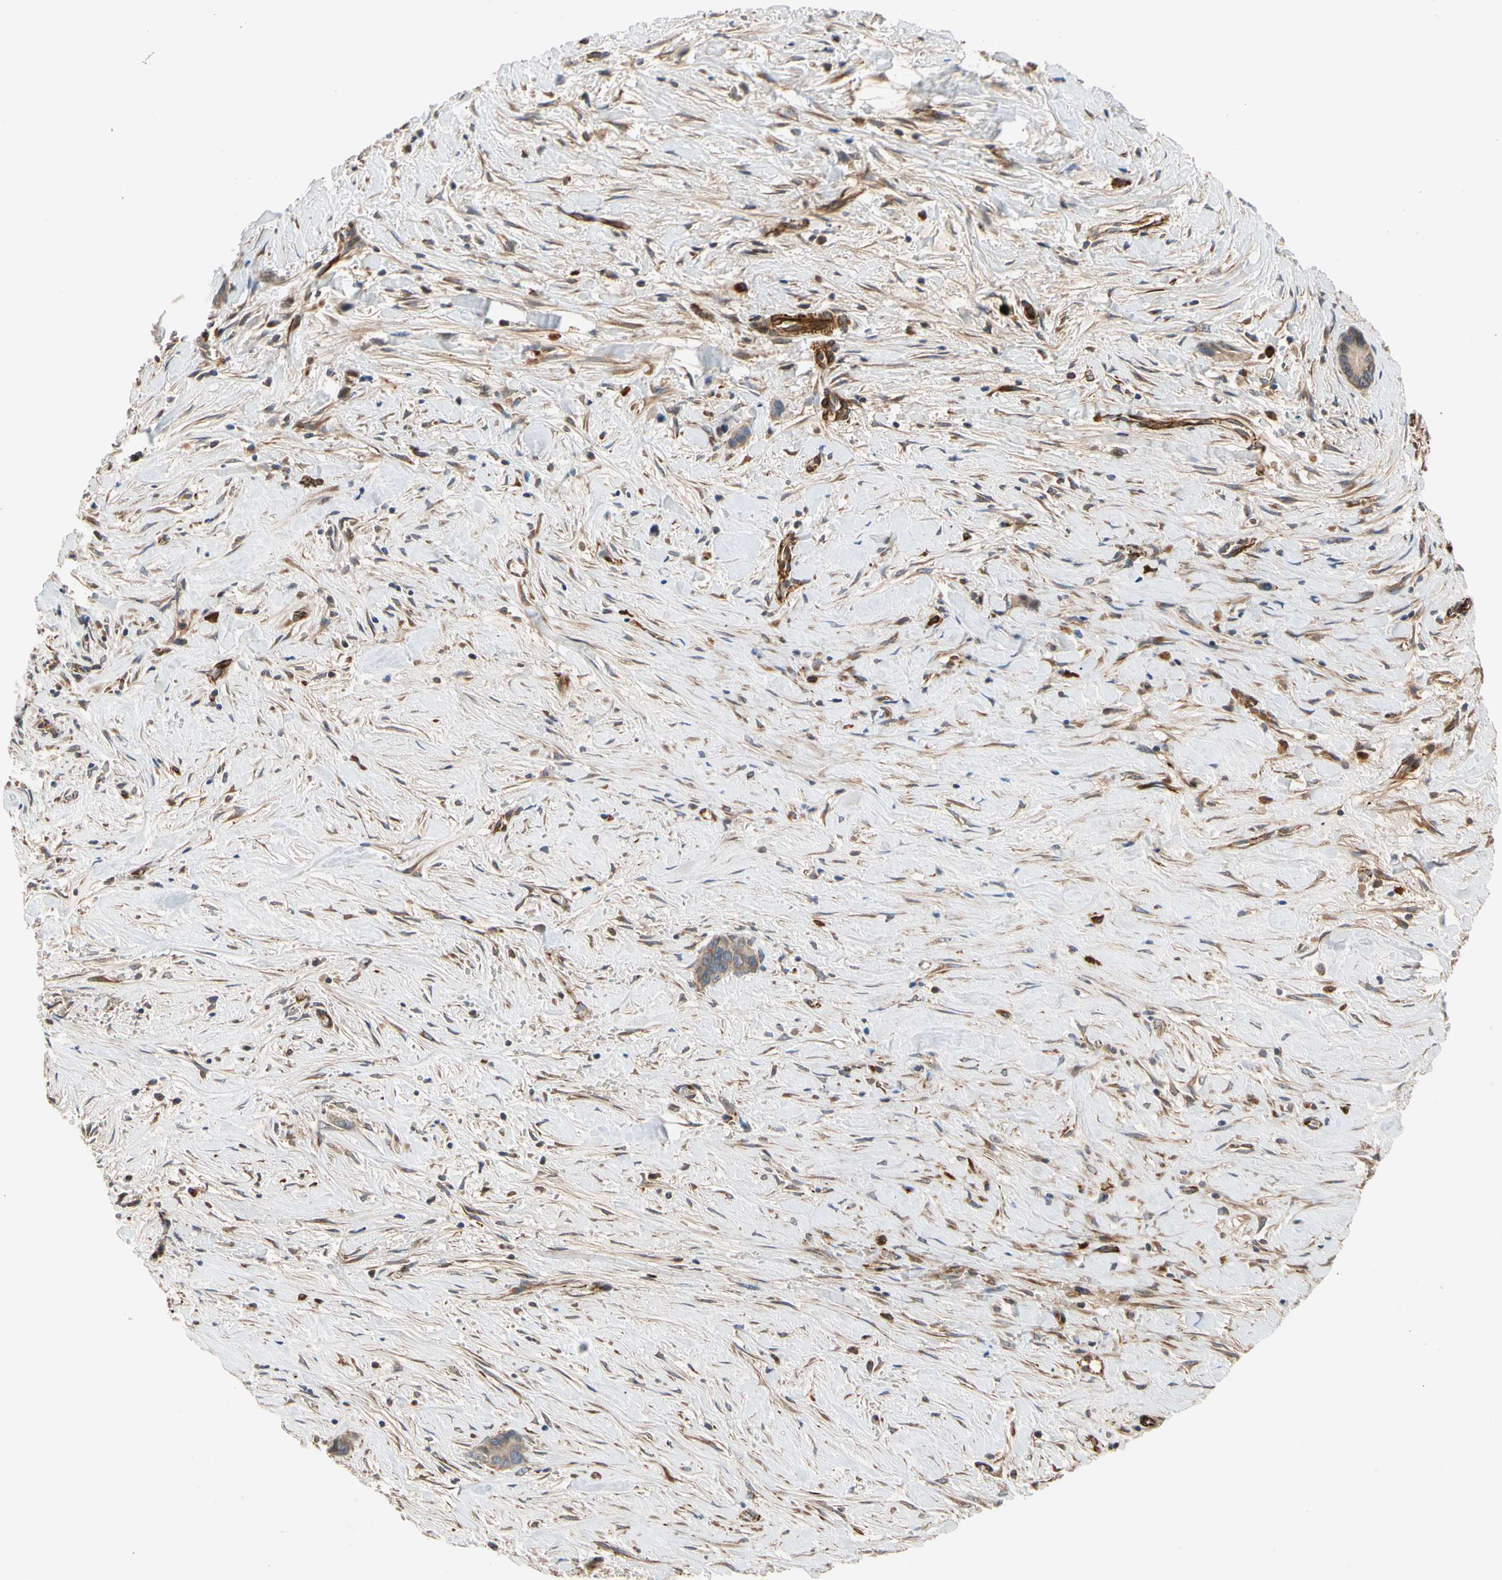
{"staining": {"intensity": "moderate", "quantity": ">75%", "location": "cytoplasmic/membranous"}, "tissue": "liver cancer", "cell_type": "Tumor cells", "image_type": "cancer", "snomed": [{"axis": "morphology", "description": "Cholangiocarcinoma"}, {"axis": "topography", "description": "Liver"}], "caption": "Immunohistochemical staining of liver cancer exhibits medium levels of moderate cytoplasmic/membranous protein positivity in approximately >75% of tumor cells.", "gene": "FGD6", "patient": {"sex": "female", "age": 55}}